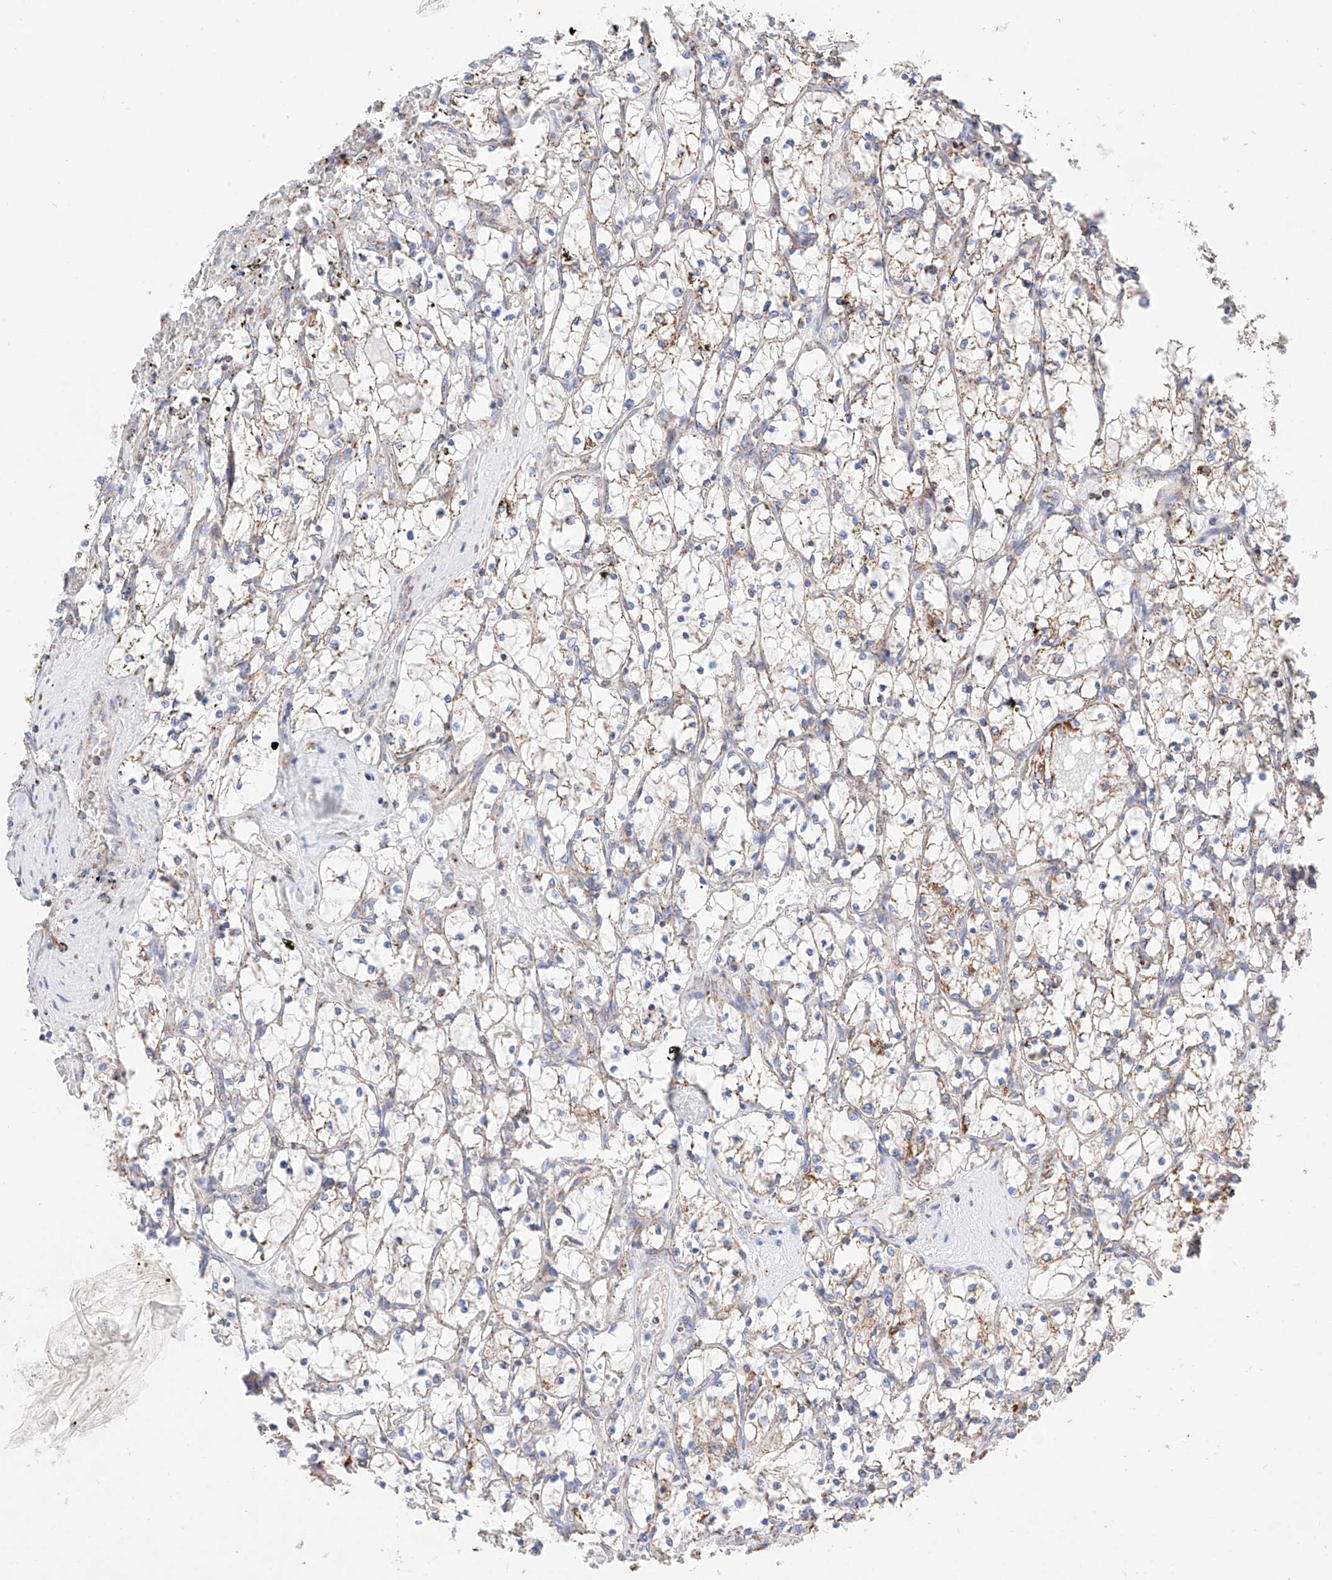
{"staining": {"intensity": "moderate", "quantity": "25%-75%", "location": "cytoplasmic/membranous"}, "tissue": "renal cancer", "cell_type": "Tumor cells", "image_type": "cancer", "snomed": [{"axis": "morphology", "description": "Adenocarcinoma, NOS"}, {"axis": "topography", "description": "Kidney"}], "caption": "Renal cancer (adenocarcinoma) stained with a brown dye reveals moderate cytoplasmic/membranous positive expression in approximately 25%-75% of tumor cells.", "gene": "KTI12", "patient": {"sex": "female", "age": 69}}